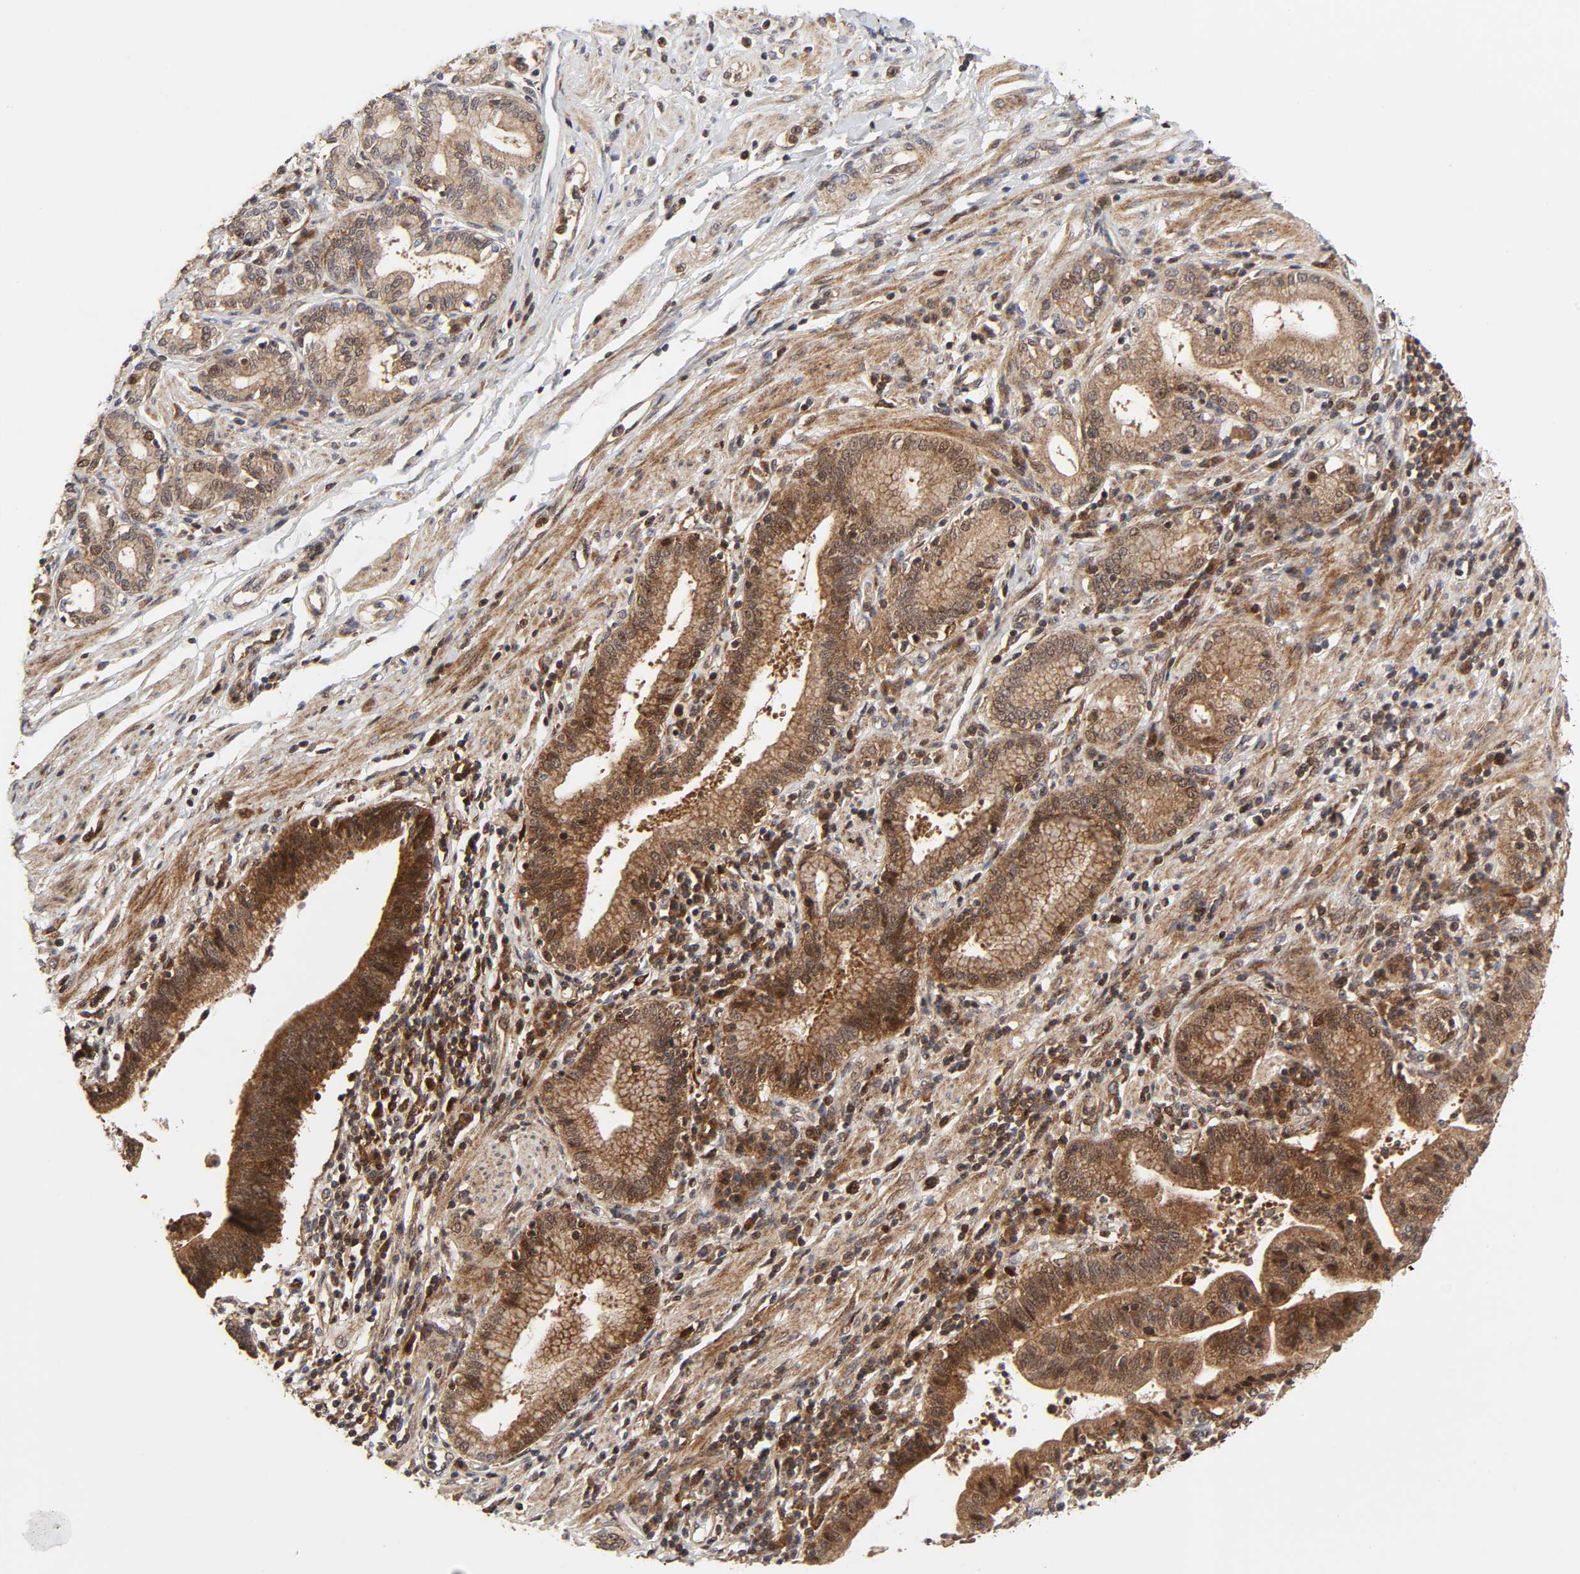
{"staining": {"intensity": "moderate", "quantity": ">75%", "location": "cytoplasmic/membranous,nuclear"}, "tissue": "pancreatic cancer", "cell_type": "Tumor cells", "image_type": "cancer", "snomed": [{"axis": "morphology", "description": "Adenocarcinoma, NOS"}, {"axis": "topography", "description": "Pancreas"}], "caption": "Approximately >75% of tumor cells in human pancreatic cancer (adenocarcinoma) demonstrate moderate cytoplasmic/membranous and nuclear protein staining as visualized by brown immunohistochemical staining.", "gene": "CASP9", "patient": {"sex": "female", "age": 48}}